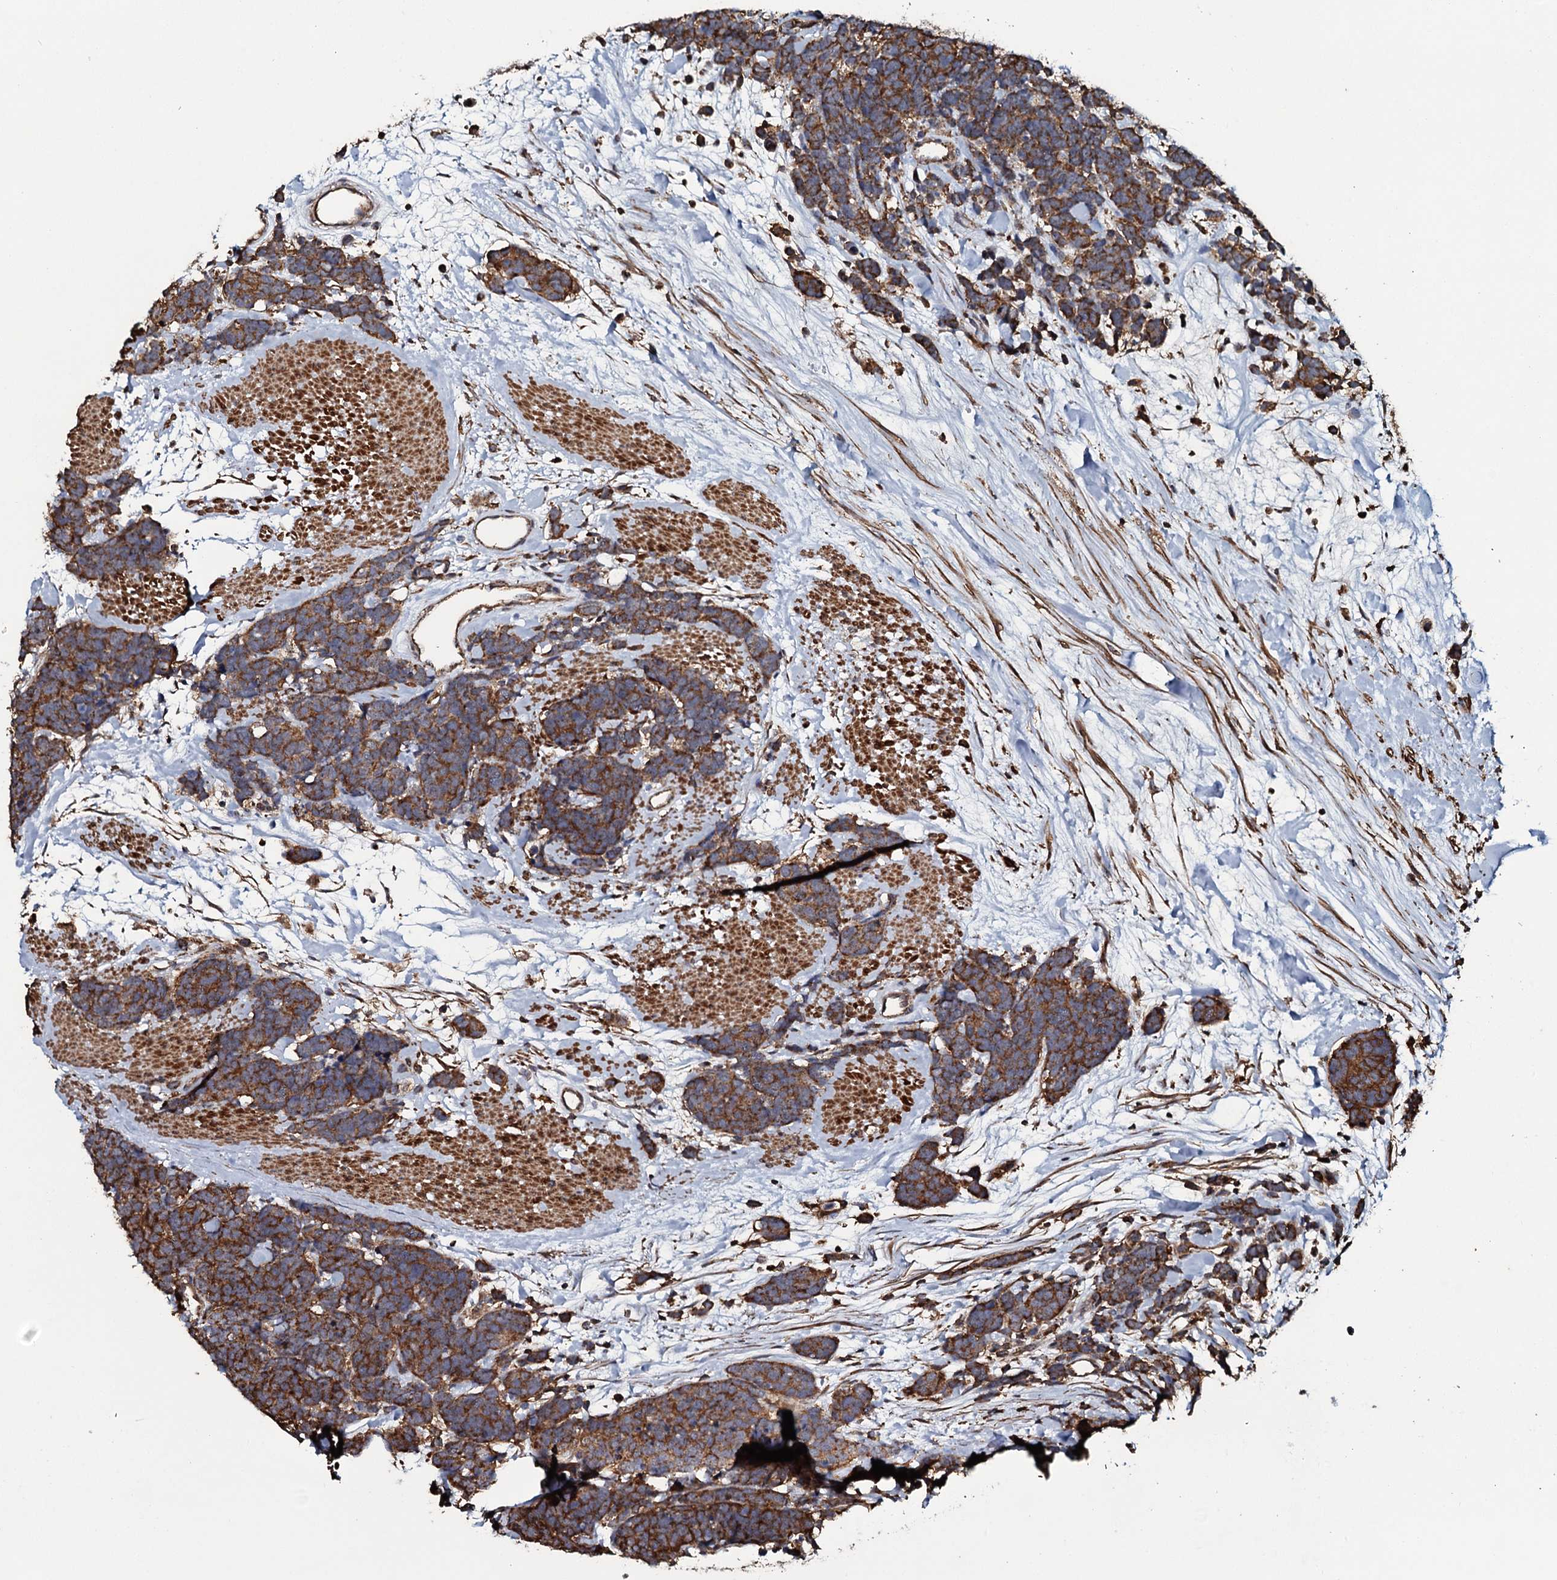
{"staining": {"intensity": "moderate", "quantity": ">75%", "location": "cytoplasmic/membranous"}, "tissue": "carcinoid", "cell_type": "Tumor cells", "image_type": "cancer", "snomed": [{"axis": "morphology", "description": "Carcinoma, NOS"}, {"axis": "morphology", "description": "Carcinoid, malignant, NOS"}, {"axis": "topography", "description": "Urinary bladder"}], "caption": "Protein expression analysis of carcinoid (malignant) exhibits moderate cytoplasmic/membranous expression in about >75% of tumor cells. (Stains: DAB in brown, nuclei in blue, Microscopy: brightfield microscopy at high magnification).", "gene": "VWA8", "patient": {"sex": "male", "age": 57}}